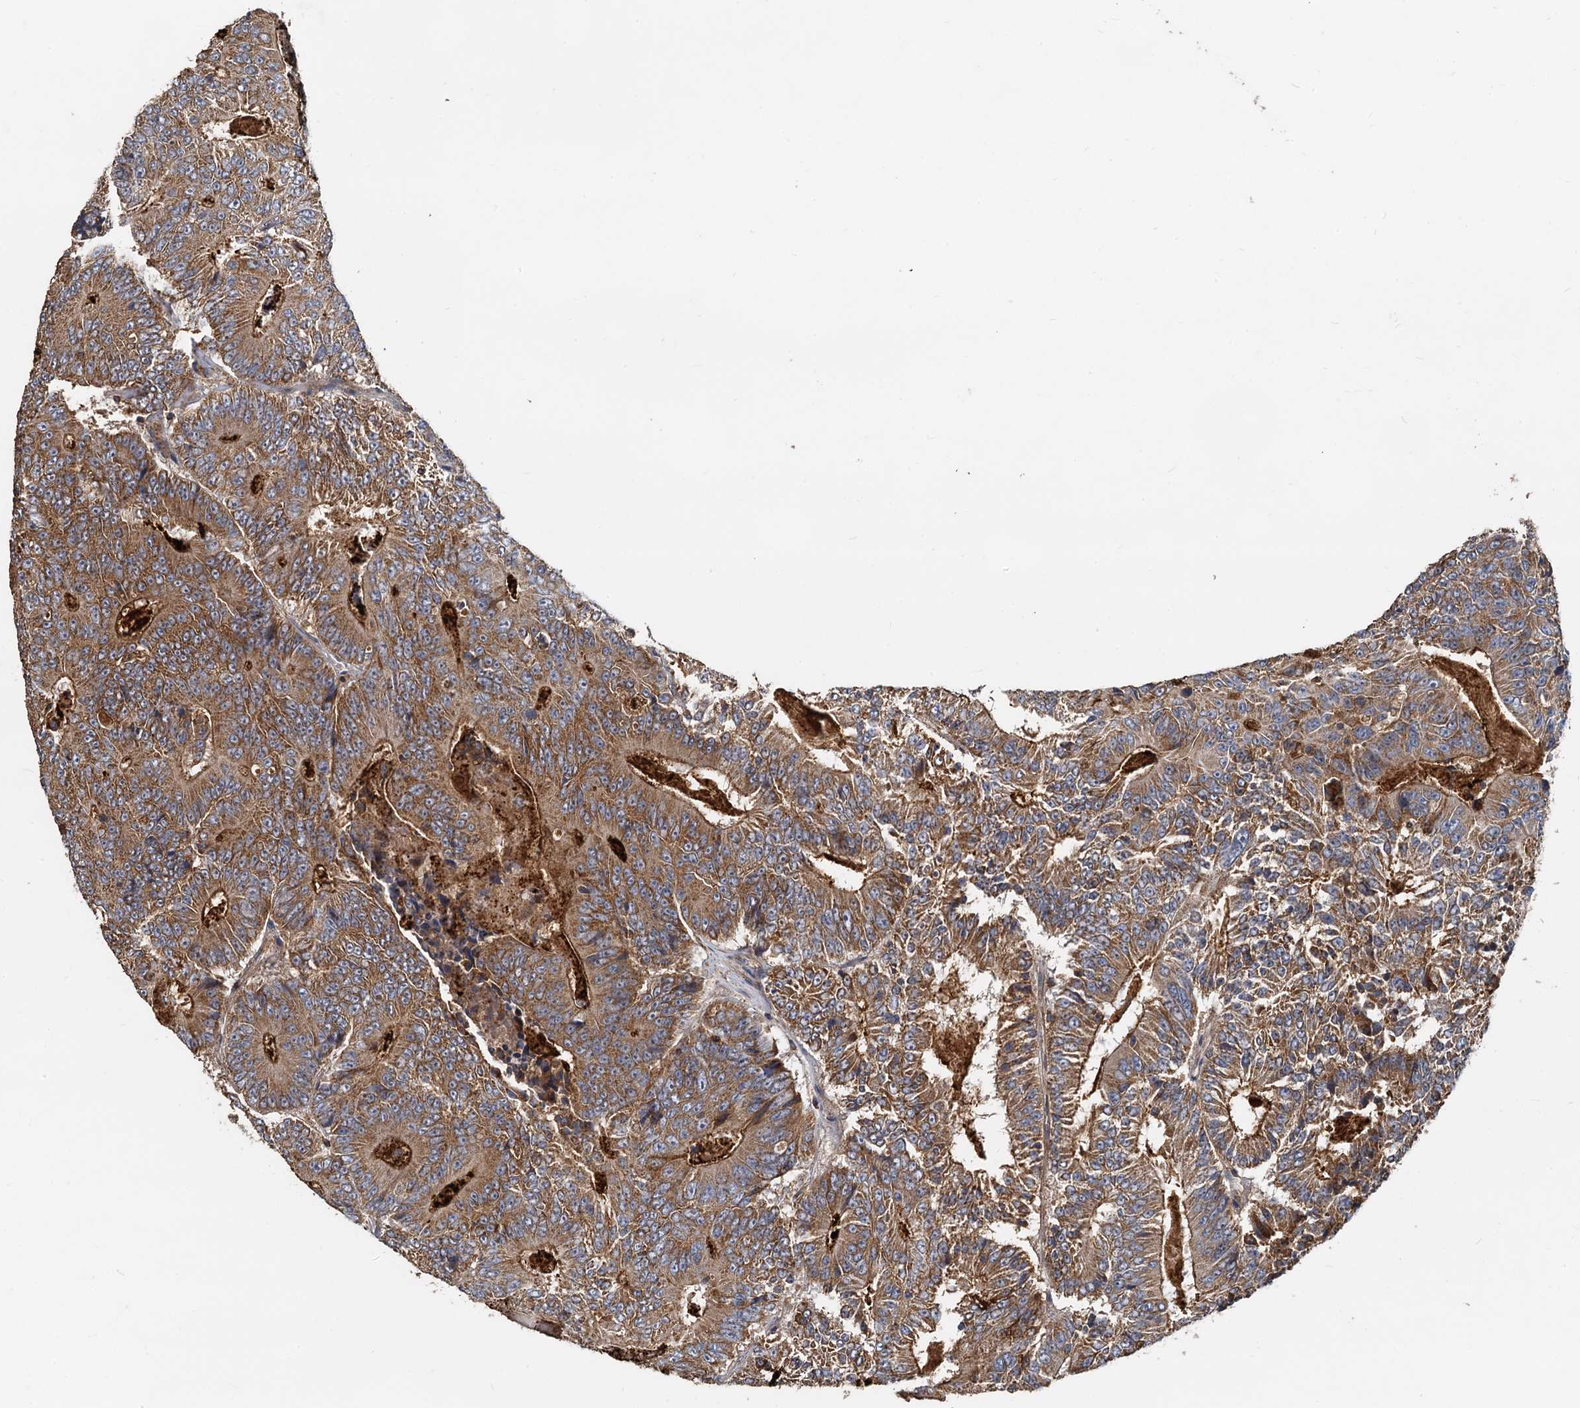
{"staining": {"intensity": "moderate", "quantity": ">75%", "location": "cytoplasmic/membranous"}, "tissue": "colorectal cancer", "cell_type": "Tumor cells", "image_type": "cancer", "snomed": [{"axis": "morphology", "description": "Adenocarcinoma, NOS"}, {"axis": "topography", "description": "Colon"}], "caption": "Tumor cells reveal moderate cytoplasmic/membranous positivity in approximately >75% of cells in colorectal cancer. The staining is performed using DAB brown chromogen to label protein expression. The nuclei are counter-stained blue using hematoxylin.", "gene": "SDS", "patient": {"sex": "male", "age": 83}}